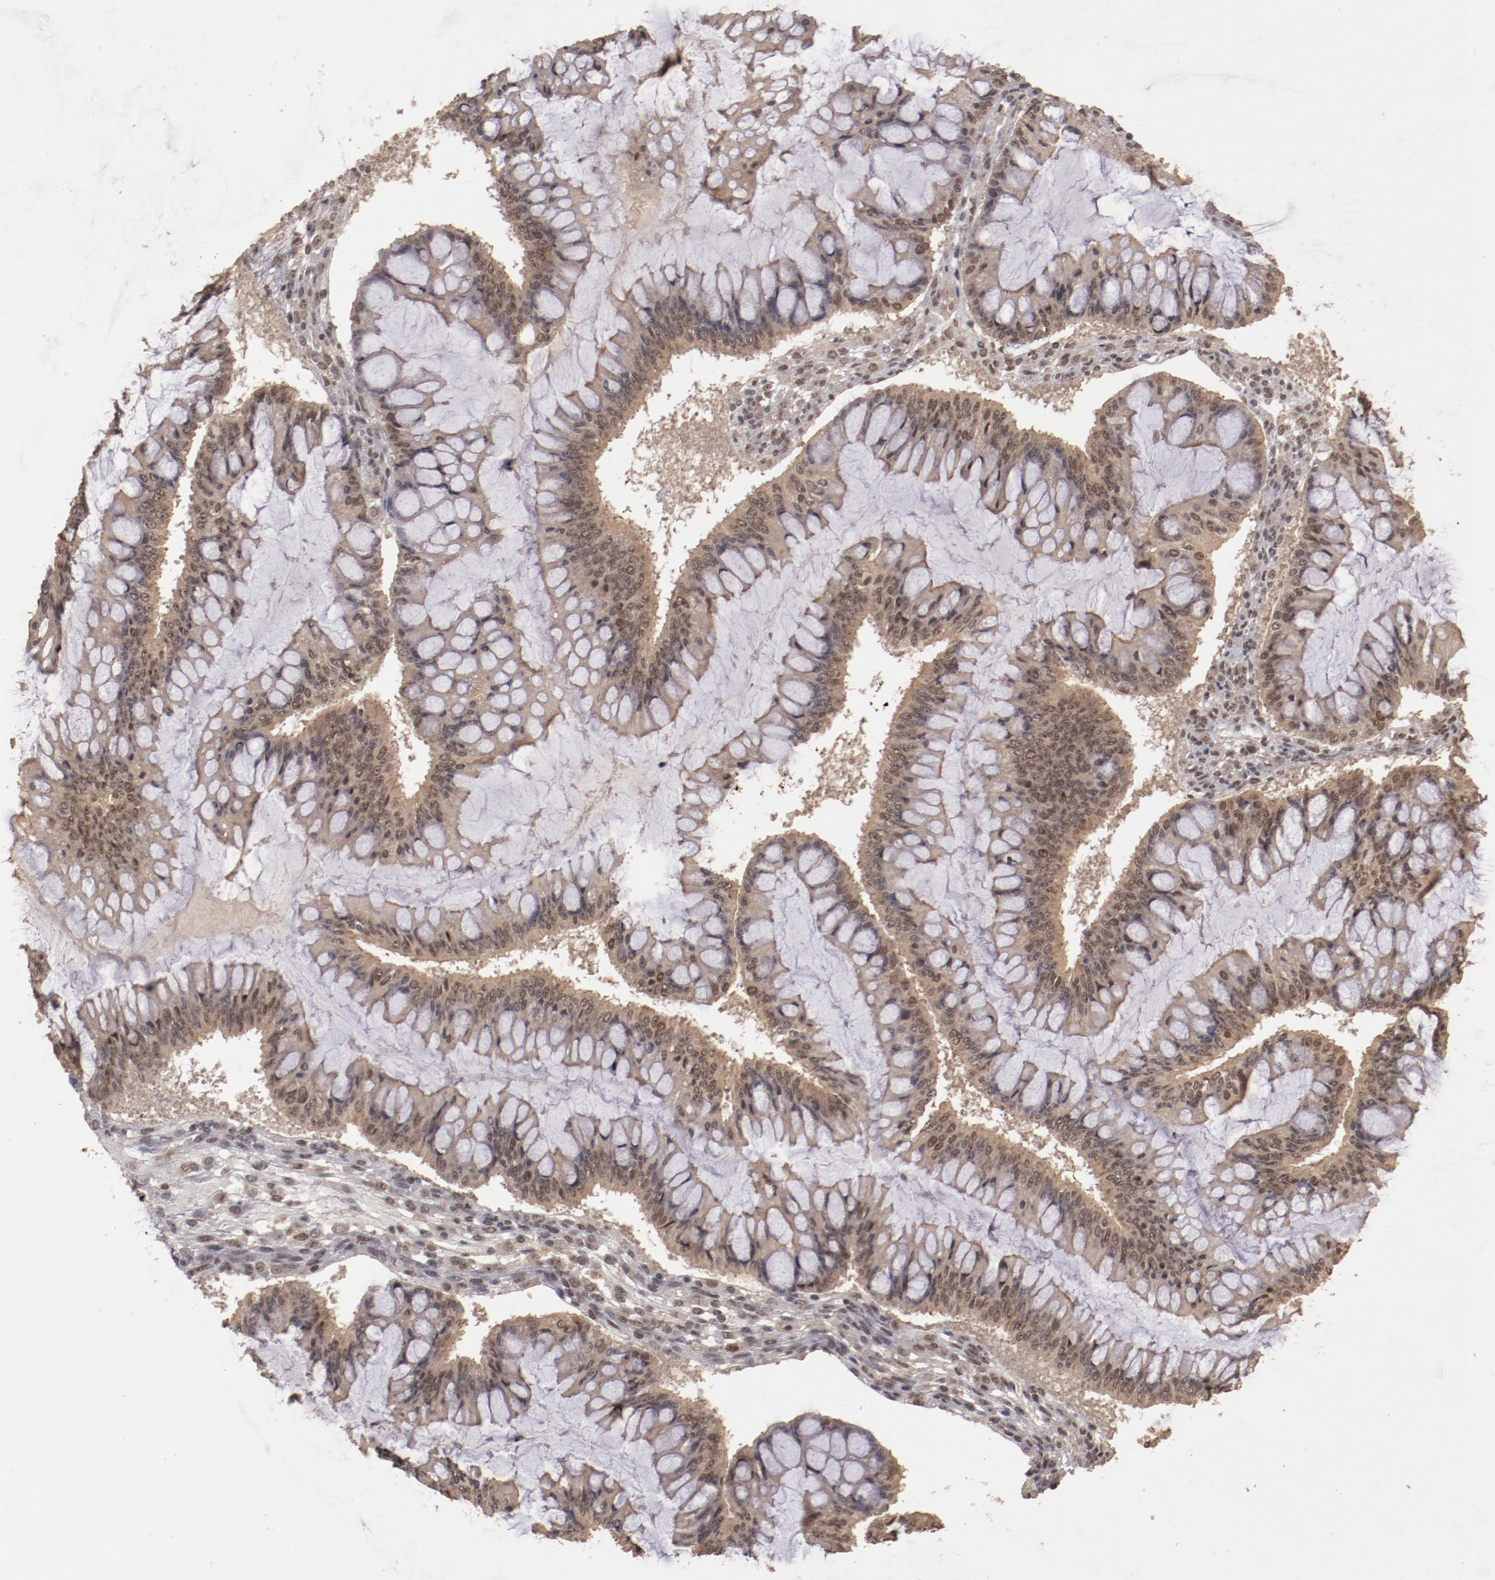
{"staining": {"intensity": "moderate", "quantity": ">75%", "location": "cytoplasmic/membranous,nuclear"}, "tissue": "ovarian cancer", "cell_type": "Tumor cells", "image_type": "cancer", "snomed": [{"axis": "morphology", "description": "Cystadenocarcinoma, mucinous, NOS"}, {"axis": "topography", "description": "Ovary"}], "caption": "Protein analysis of ovarian cancer (mucinous cystadenocarcinoma) tissue exhibits moderate cytoplasmic/membranous and nuclear staining in about >75% of tumor cells.", "gene": "CLOCK", "patient": {"sex": "female", "age": 73}}